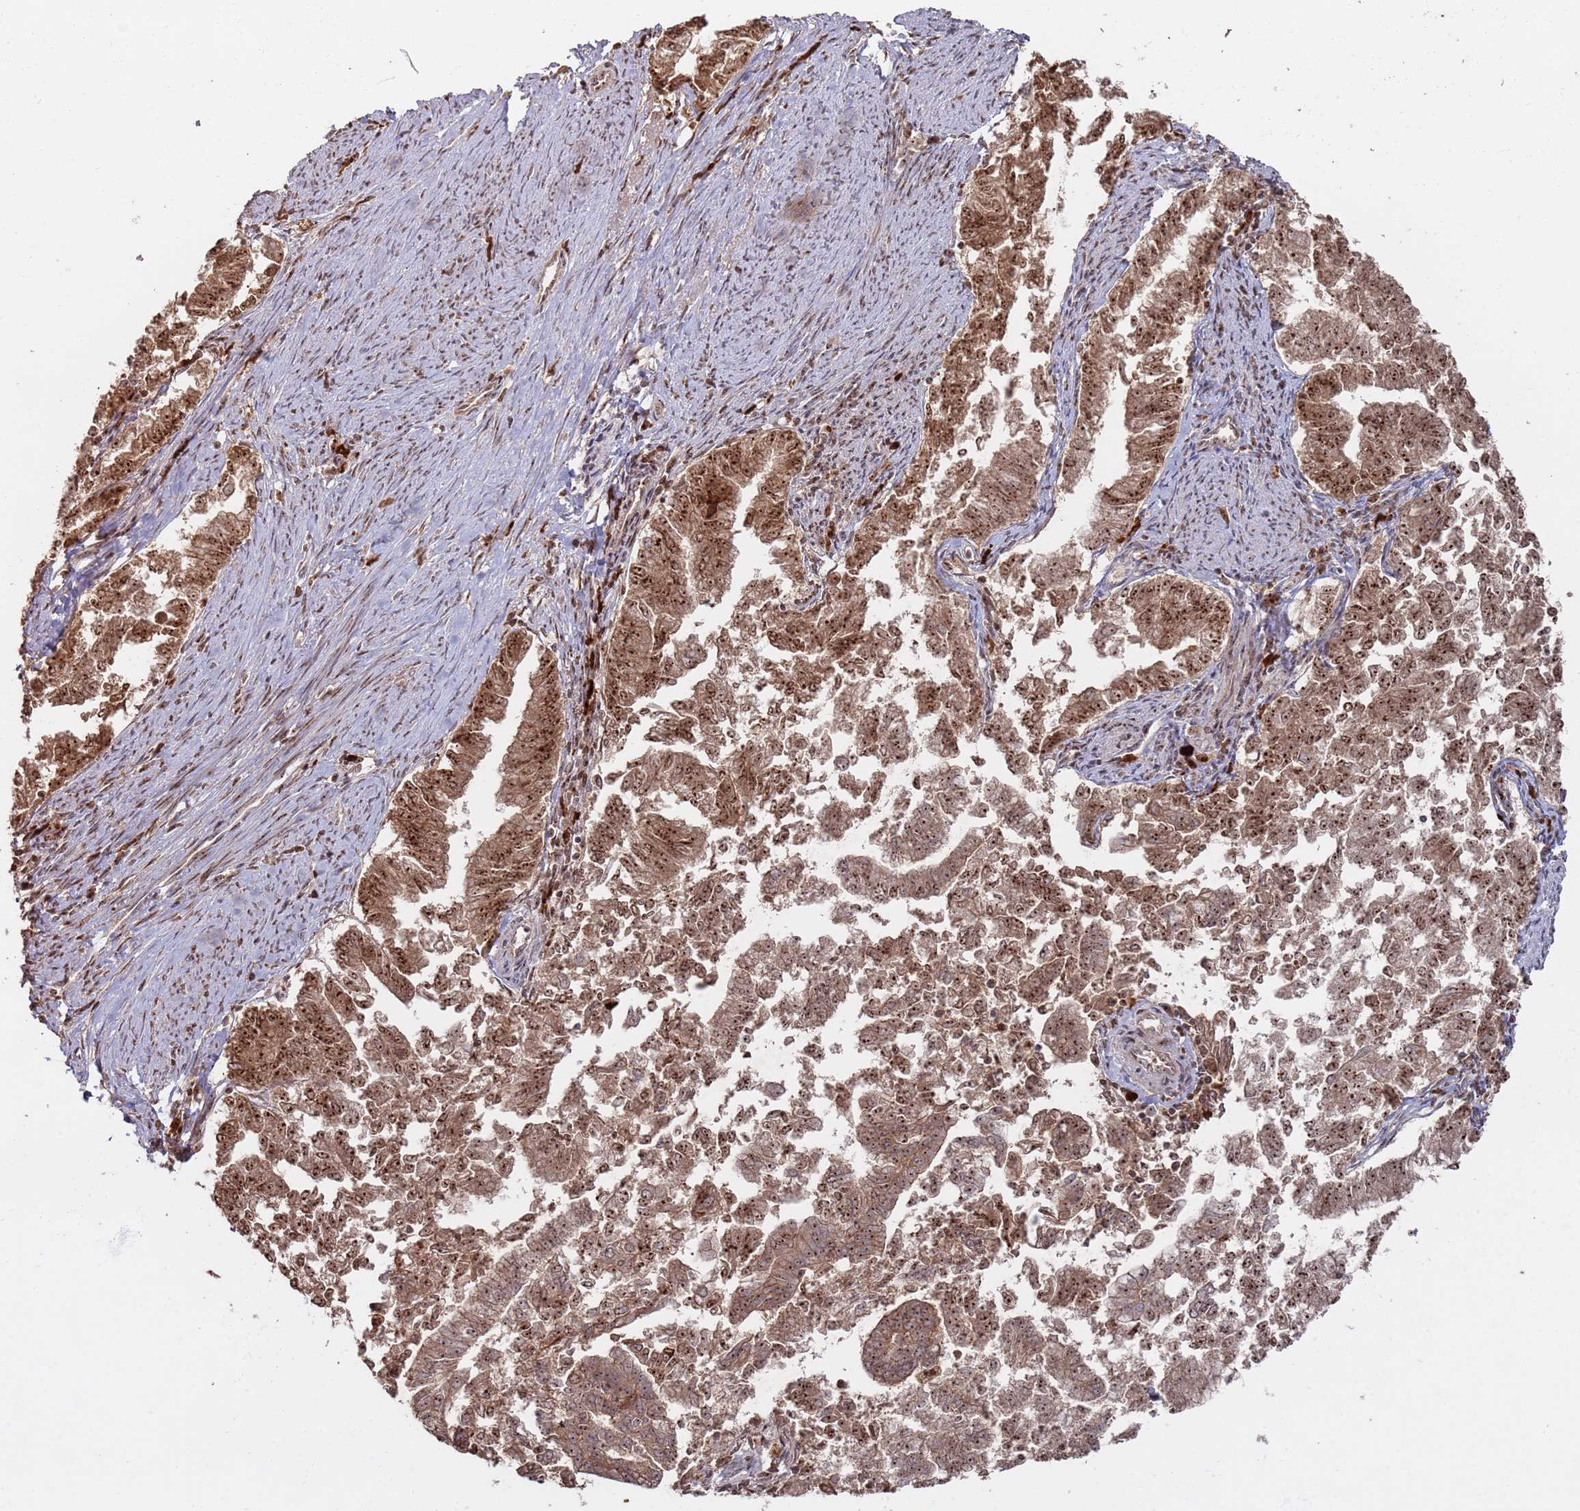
{"staining": {"intensity": "strong", "quantity": ">75%", "location": "nuclear"}, "tissue": "endometrial cancer", "cell_type": "Tumor cells", "image_type": "cancer", "snomed": [{"axis": "morphology", "description": "Adenocarcinoma, NOS"}, {"axis": "topography", "description": "Endometrium"}], "caption": "Endometrial cancer (adenocarcinoma) tissue reveals strong nuclear staining in approximately >75% of tumor cells, visualized by immunohistochemistry. Using DAB (brown) and hematoxylin (blue) stains, captured at high magnification using brightfield microscopy.", "gene": "UTP11", "patient": {"sex": "female", "age": 79}}